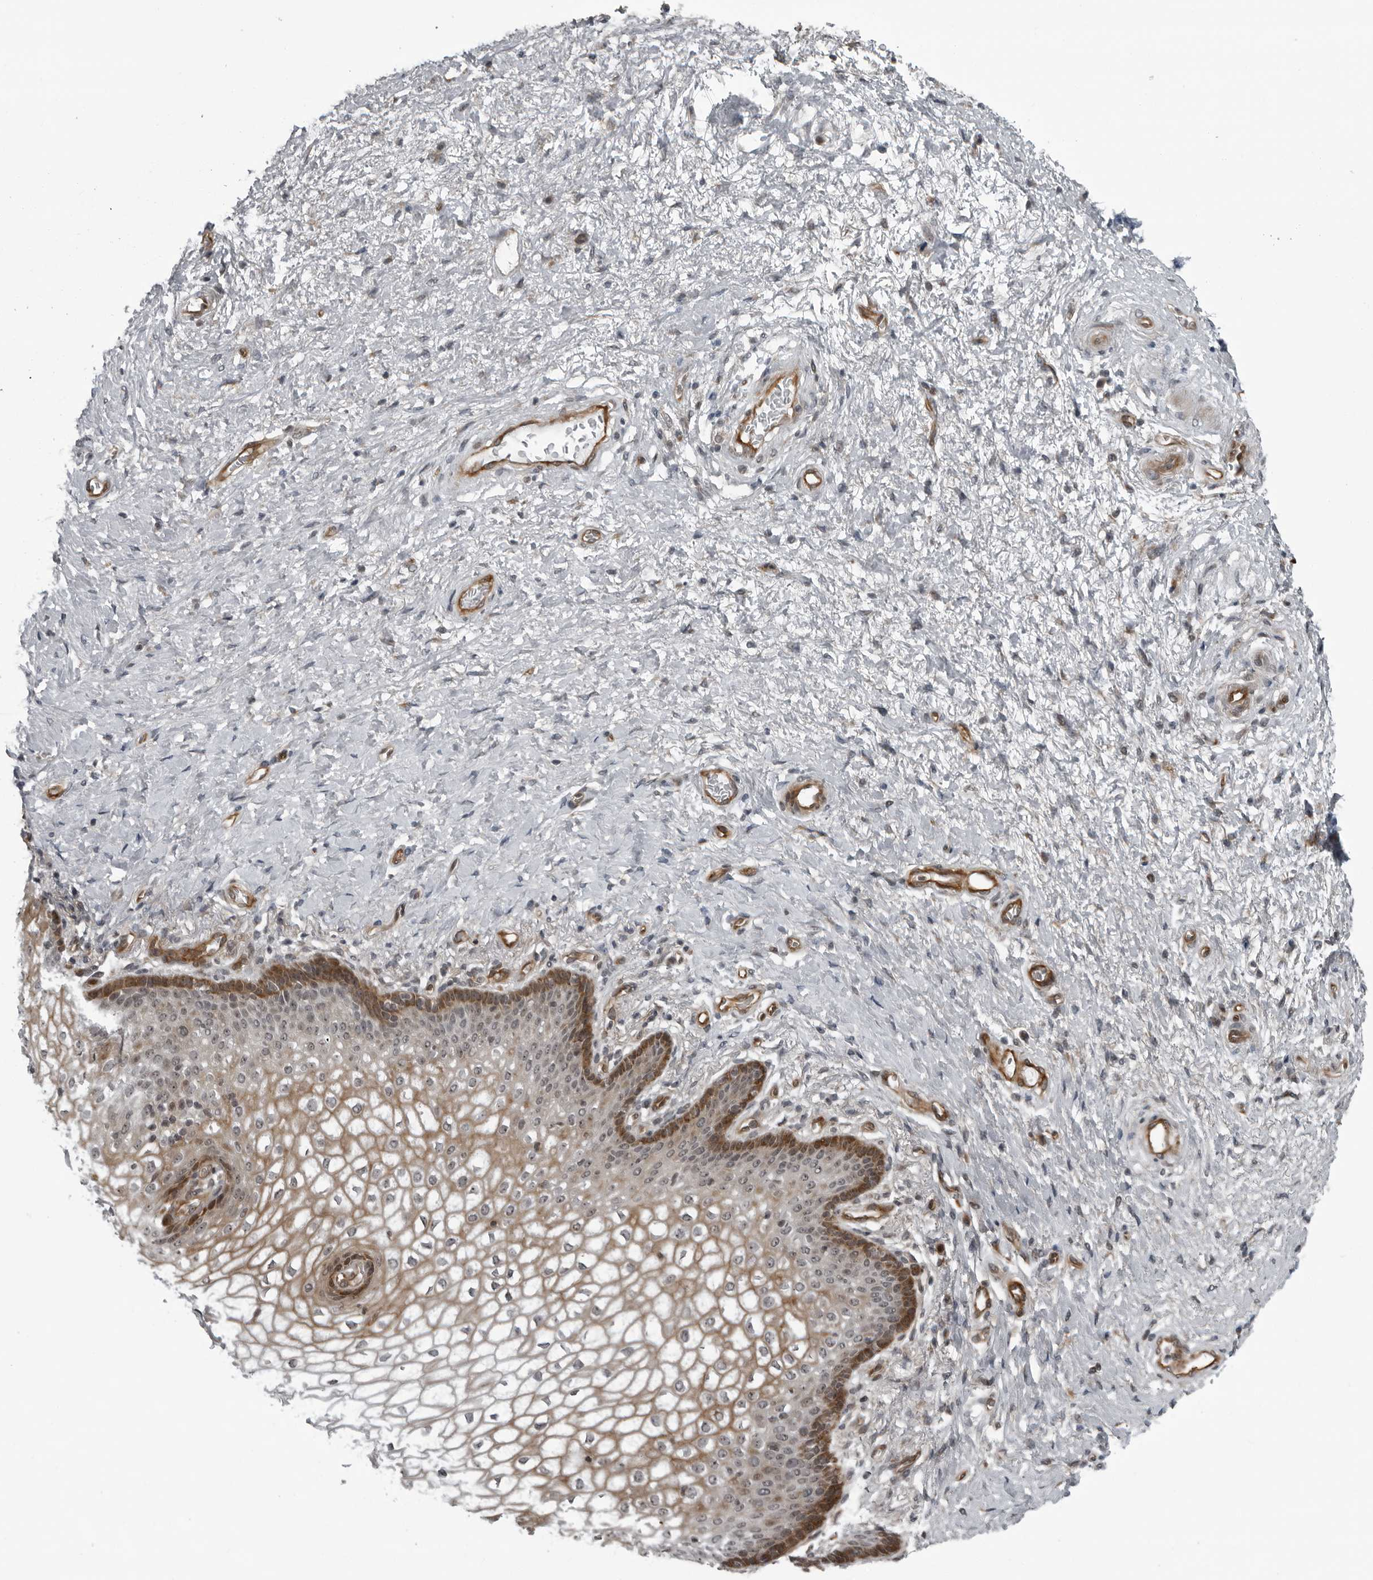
{"staining": {"intensity": "moderate", "quantity": "25%-75%", "location": "cytoplasmic/membranous"}, "tissue": "vagina", "cell_type": "Squamous epithelial cells", "image_type": "normal", "snomed": [{"axis": "morphology", "description": "Normal tissue, NOS"}, {"axis": "topography", "description": "Vagina"}], "caption": "The histopathology image reveals immunohistochemical staining of normal vagina. There is moderate cytoplasmic/membranous expression is seen in about 25%-75% of squamous epithelial cells.", "gene": "FAM102B", "patient": {"sex": "female", "age": 60}}